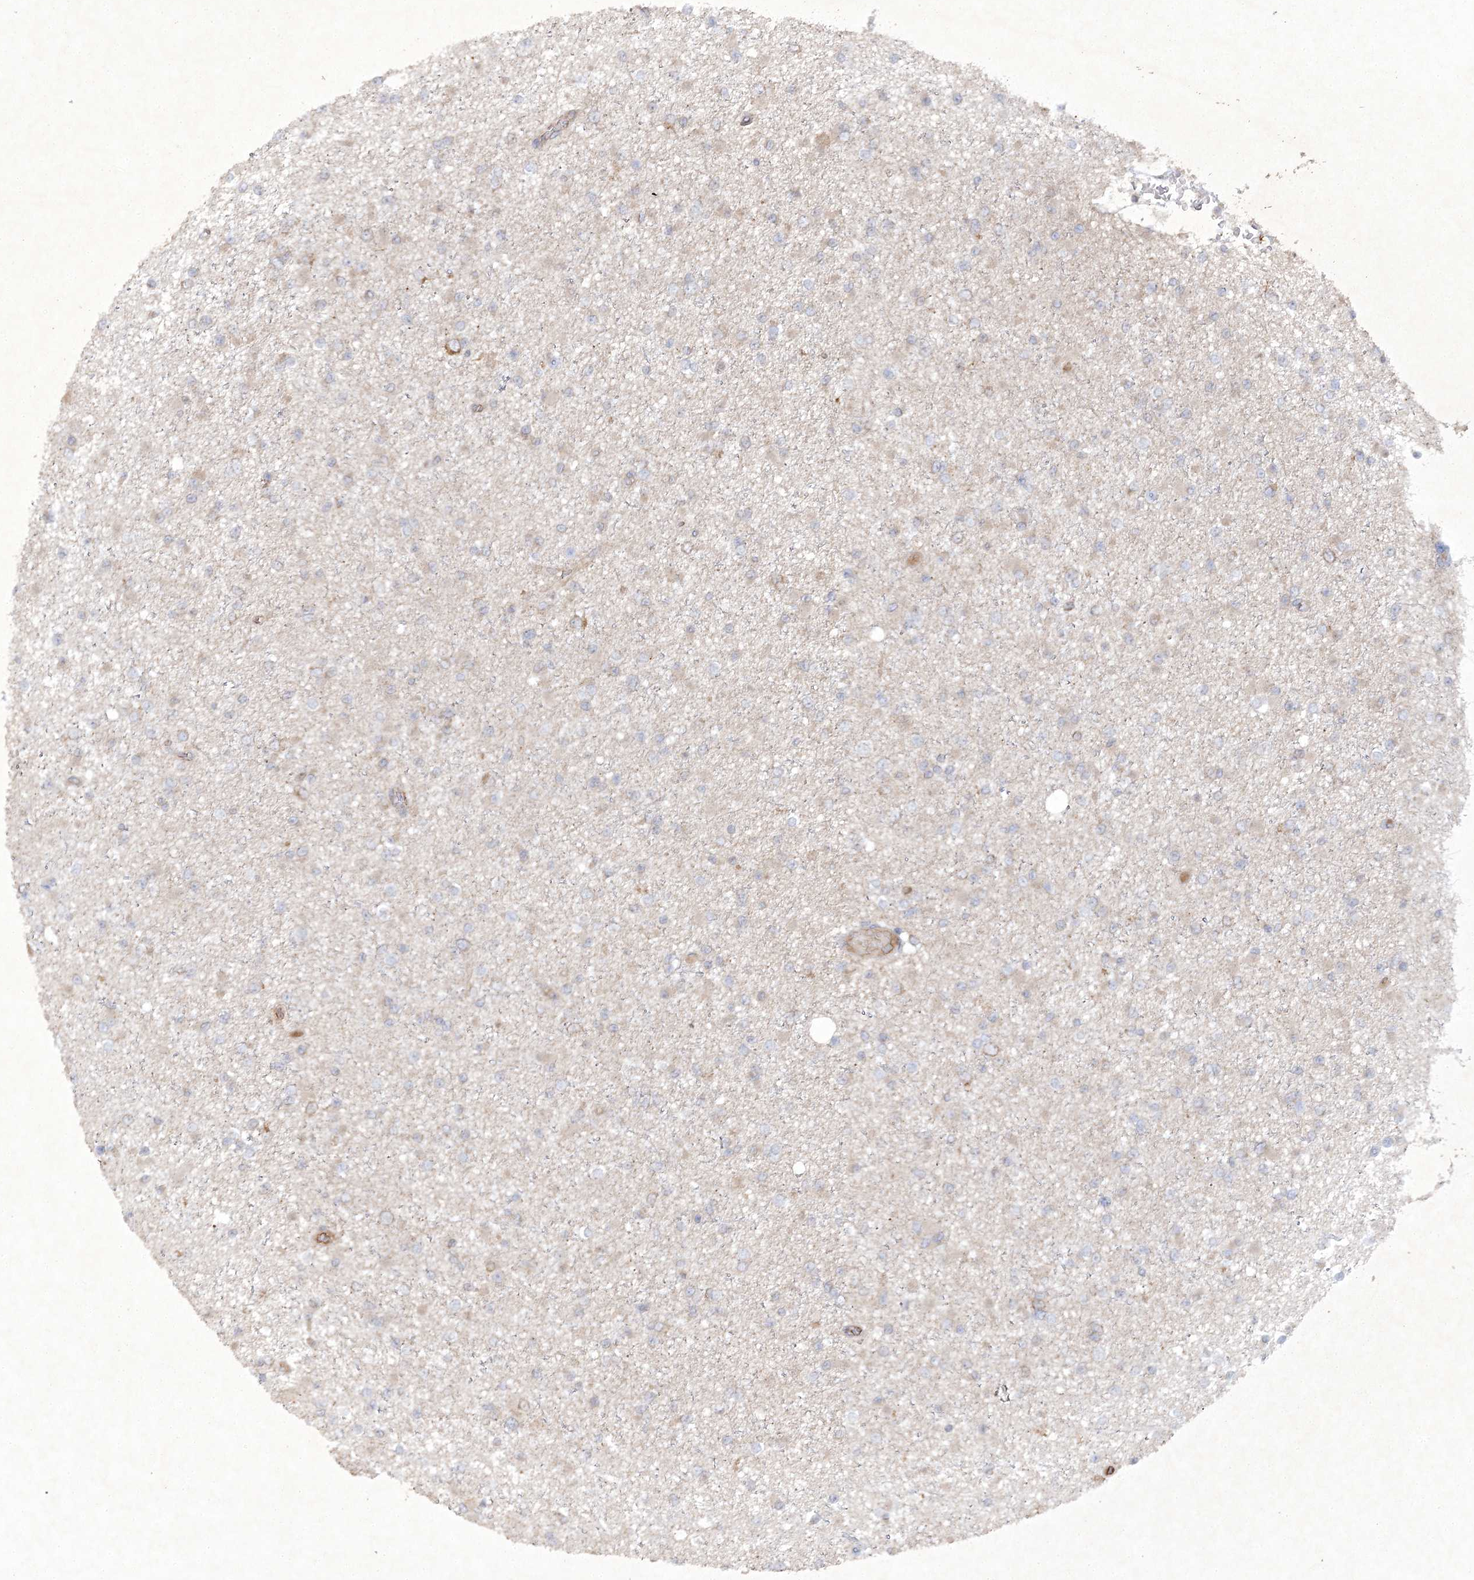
{"staining": {"intensity": "weak", "quantity": "<25%", "location": "cytoplasmic/membranous"}, "tissue": "glioma", "cell_type": "Tumor cells", "image_type": "cancer", "snomed": [{"axis": "morphology", "description": "Glioma, malignant, Low grade"}, {"axis": "topography", "description": "Brain"}], "caption": "Low-grade glioma (malignant) stained for a protein using immunohistochemistry (IHC) reveals no expression tumor cells.", "gene": "TRAF3IP1", "patient": {"sex": "female", "age": 22}}